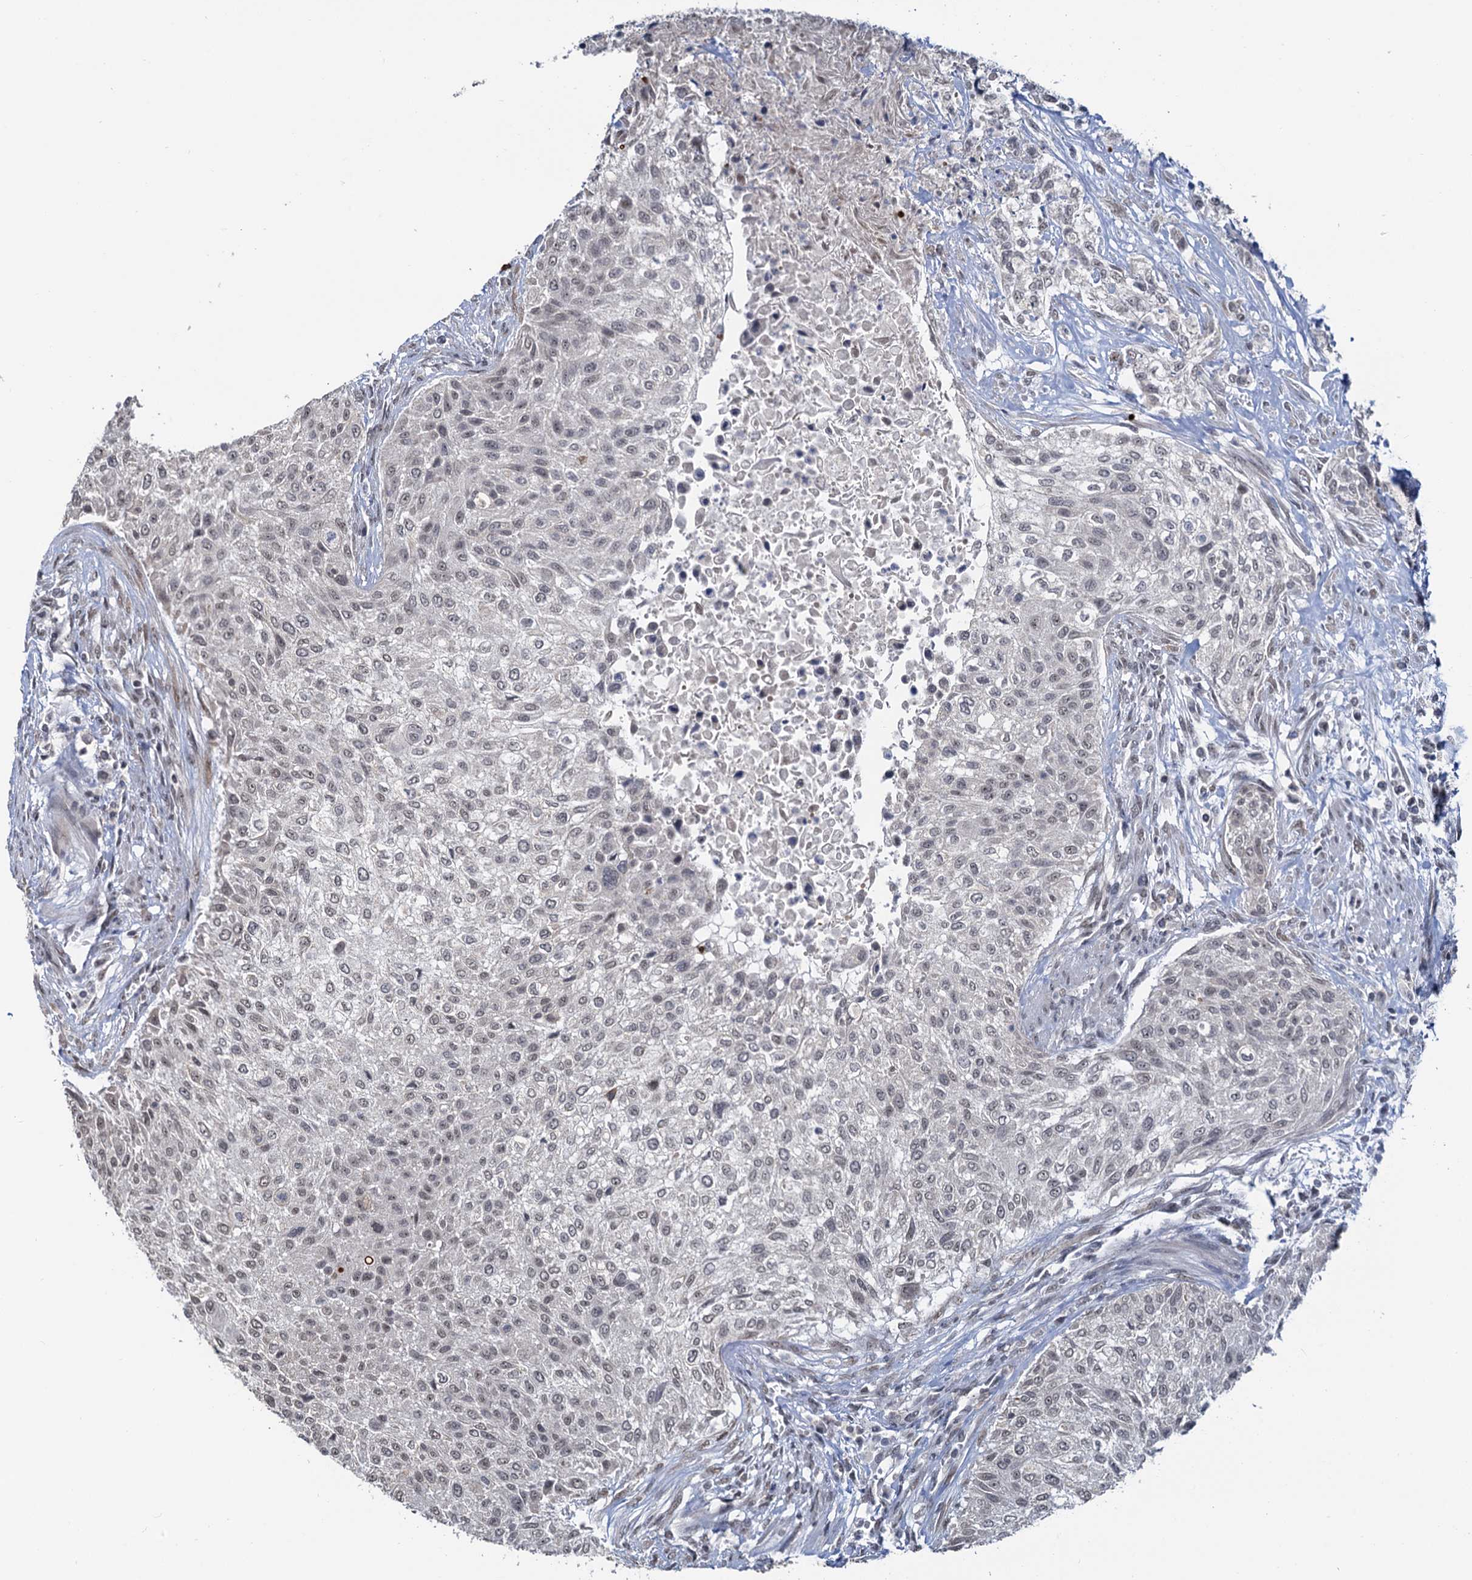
{"staining": {"intensity": "weak", "quantity": "<25%", "location": "nuclear"}, "tissue": "urothelial cancer", "cell_type": "Tumor cells", "image_type": "cancer", "snomed": [{"axis": "morphology", "description": "Normal tissue, NOS"}, {"axis": "morphology", "description": "Urothelial carcinoma, NOS"}, {"axis": "topography", "description": "Urinary bladder"}, {"axis": "topography", "description": "Peripheral nerve tissue"}], "caption": "Urothelial cancer stained for a protein using immunohistochemistry (IHC) exhibits no positivity tumor cells.", "gene": "NAT10", "patient": {"sex": "male", "age": 35}}